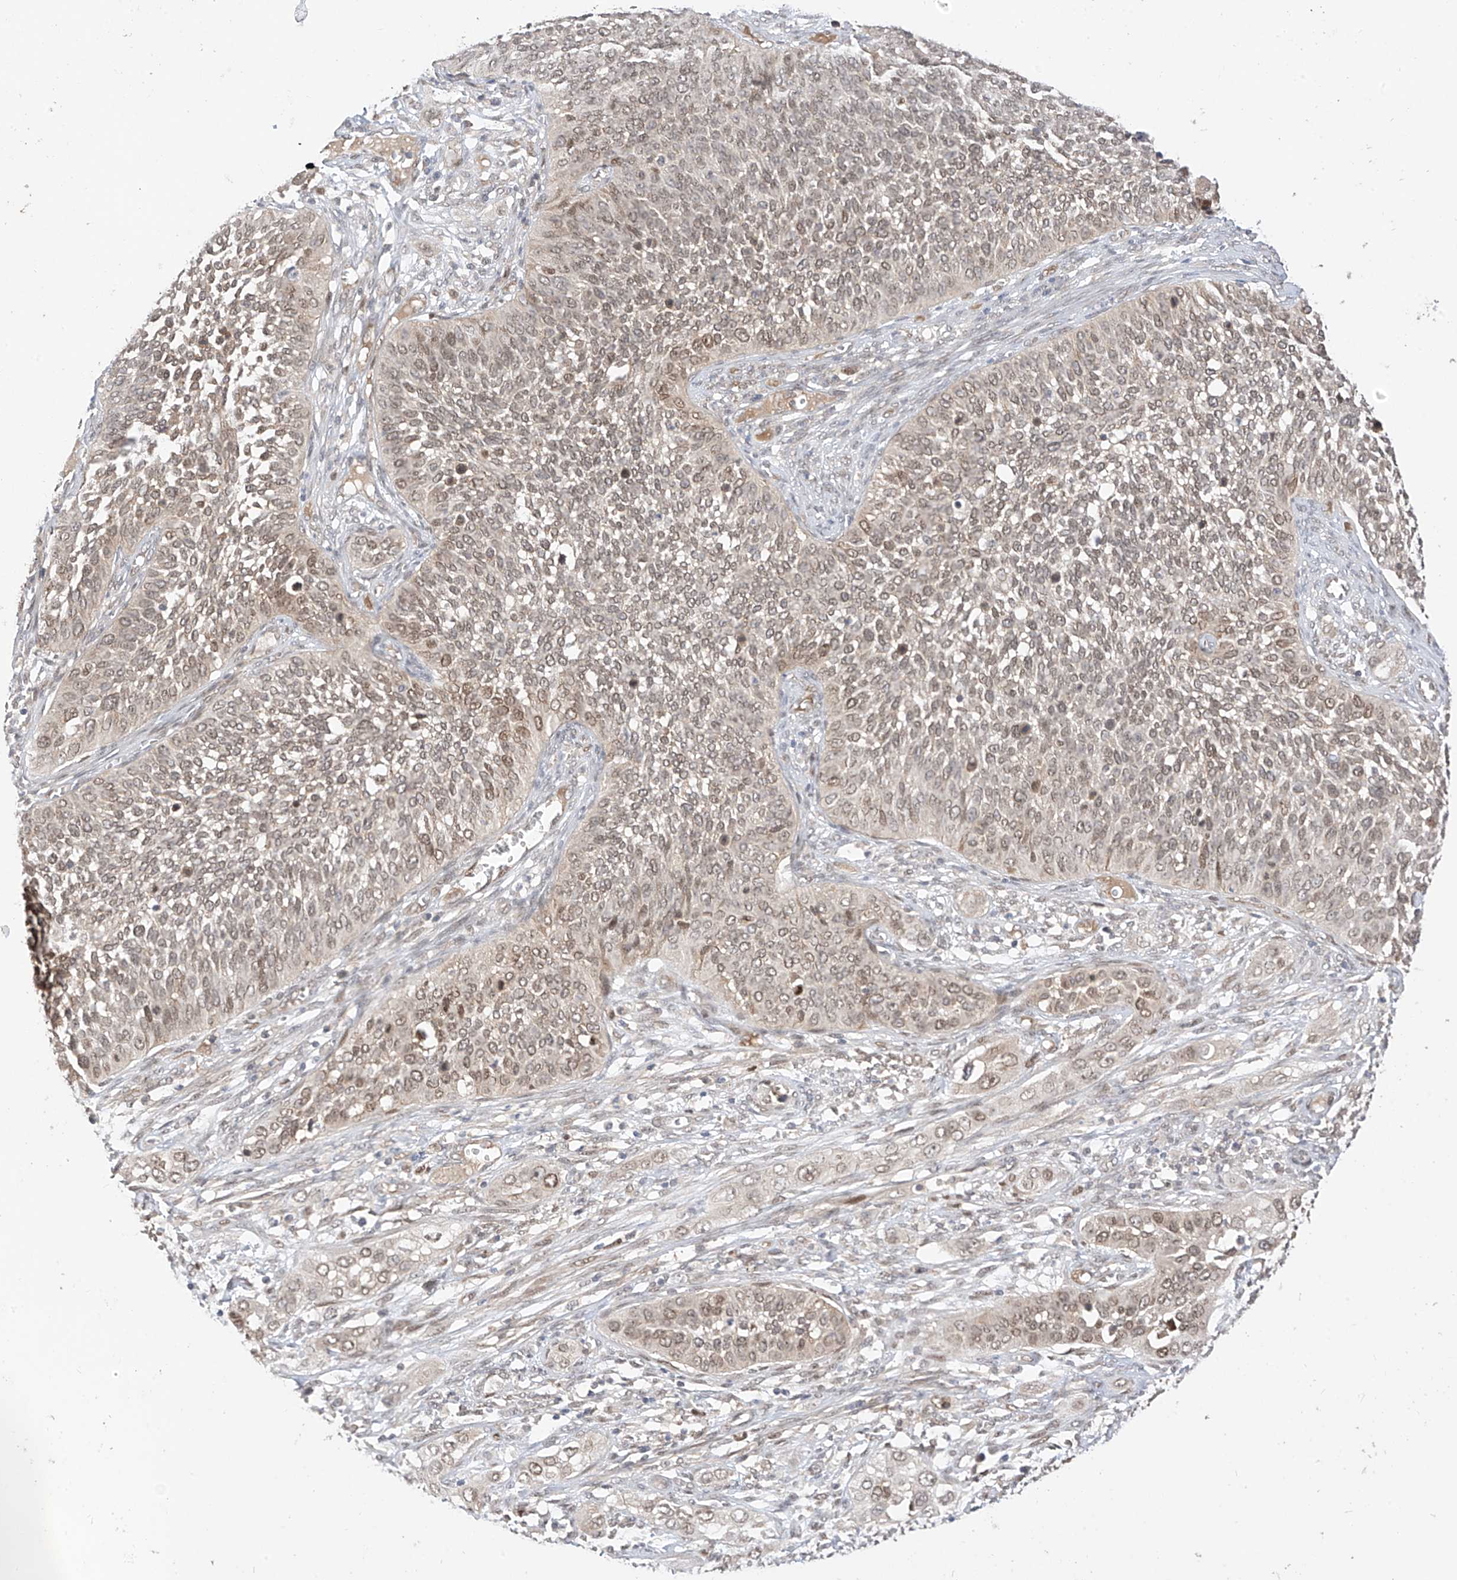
{"staining": {"intensity": "moderate", "quantity": "<25%", "location": "nuclear"}, "tissue": "cervical cancer", "cell_type": "Tumor cells", "image_type": "cancer", "snomed": [{"axis": "morphology", "description": "Squamous cell carcinoma, NOS"}, {"axis": "topography", "description": "Cervix"}], "caption": "DAB (3,3'-diaminobenzidine) immunohistochemical staining of squamous cell carcinoma (cervical) shows moderate nuclear protein staining in about <25% of tumor cells.", "gene": "MRTFA", "patient": {"sex": "female", "age": 34}}